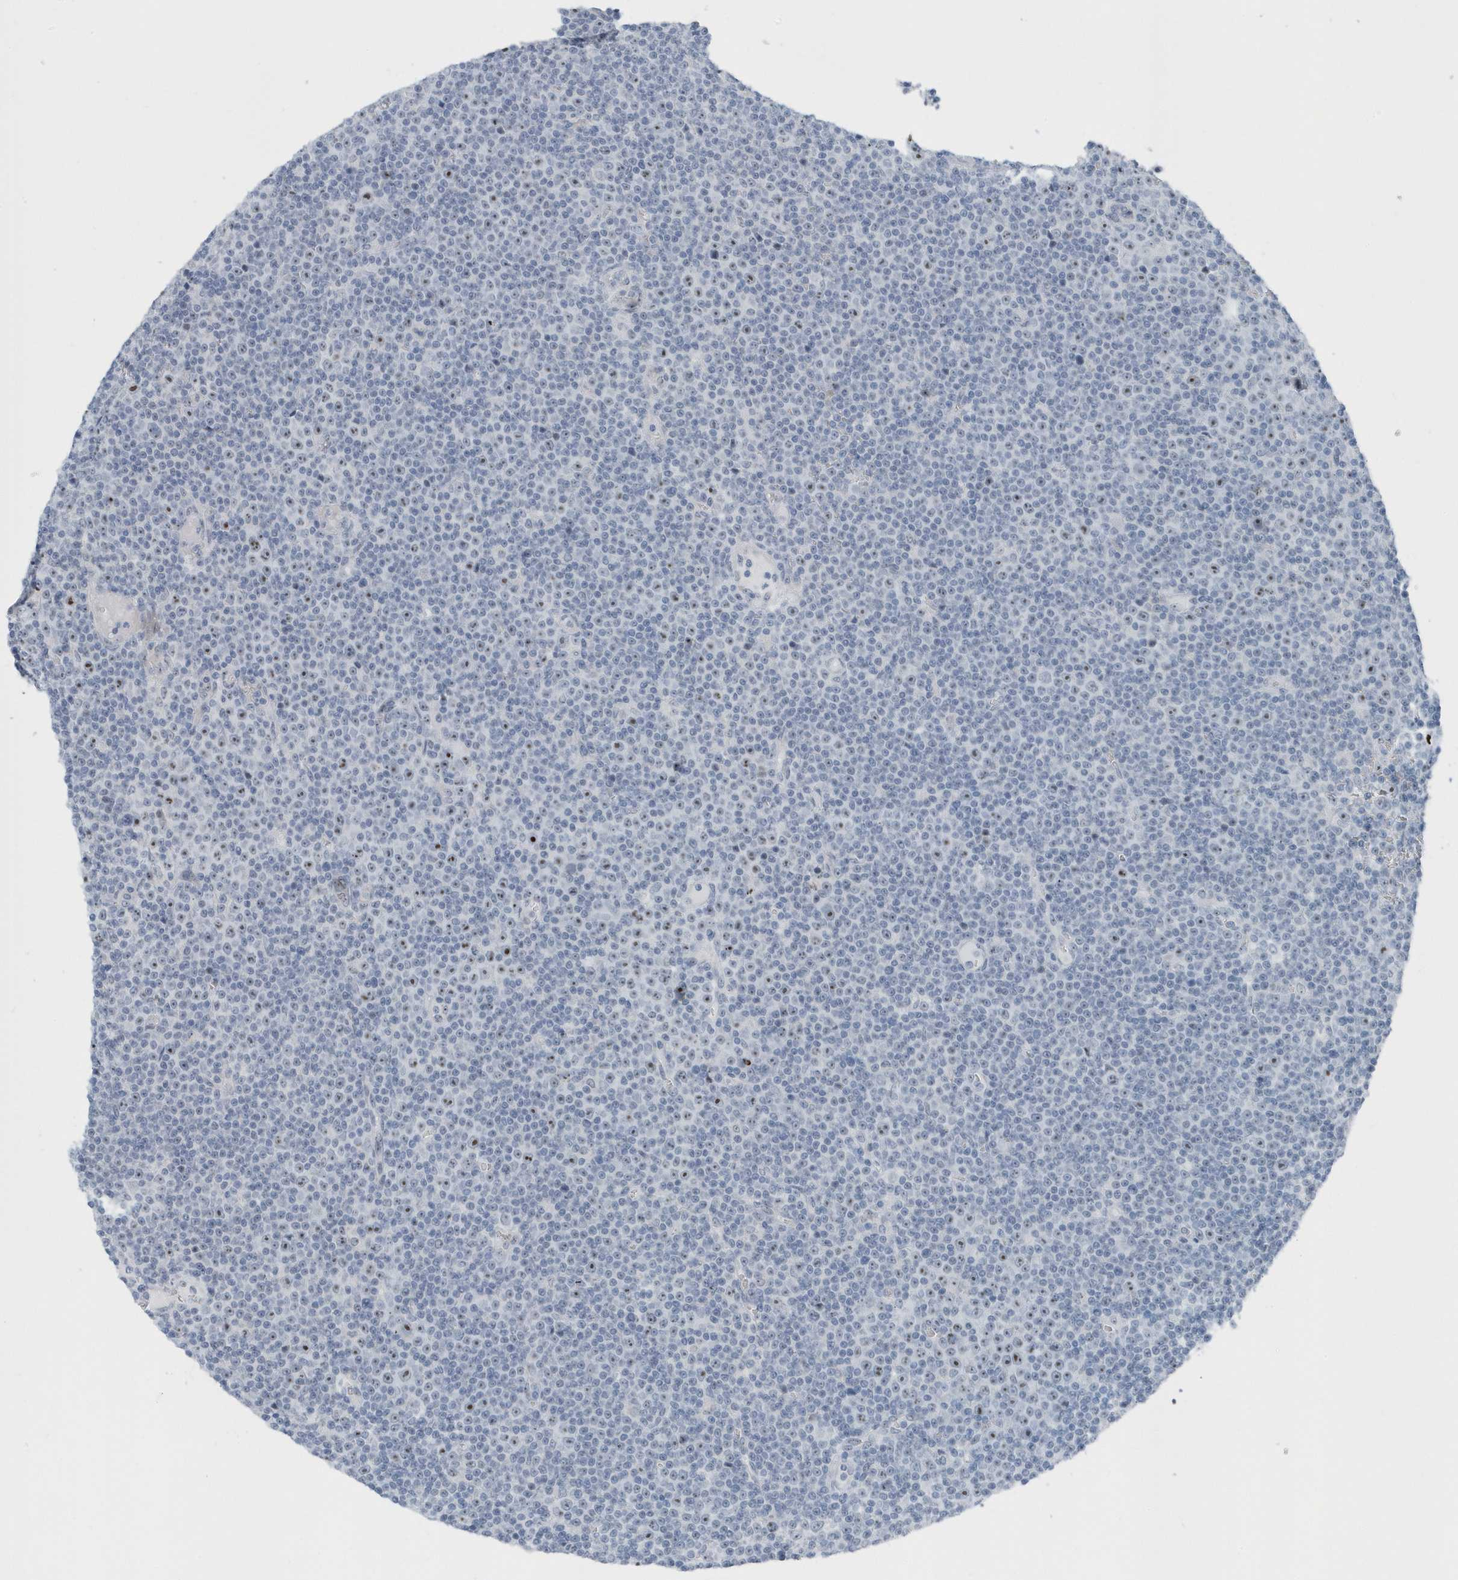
{"staining": {"intensity": "moderate", "quantity": "<25%", "location": "nuclear"}, "tissue": "lymphoma", "cell_type": "Tumor cells", "image_type": "cancer", "snomed": [{"axis": "morphology", "description": "Malignant lymphoma, non-Hodgkin's type, Low grade"}, {"axis": "topography", "description": "Lymph node"}], "caption": "Lymphoma tissue shows moderate nuclear expression in about <25% of tumor cells, visualized by immunohistochemistry.", "gene": "RPF2", "patient": {"sex": "female", "age": 67}}